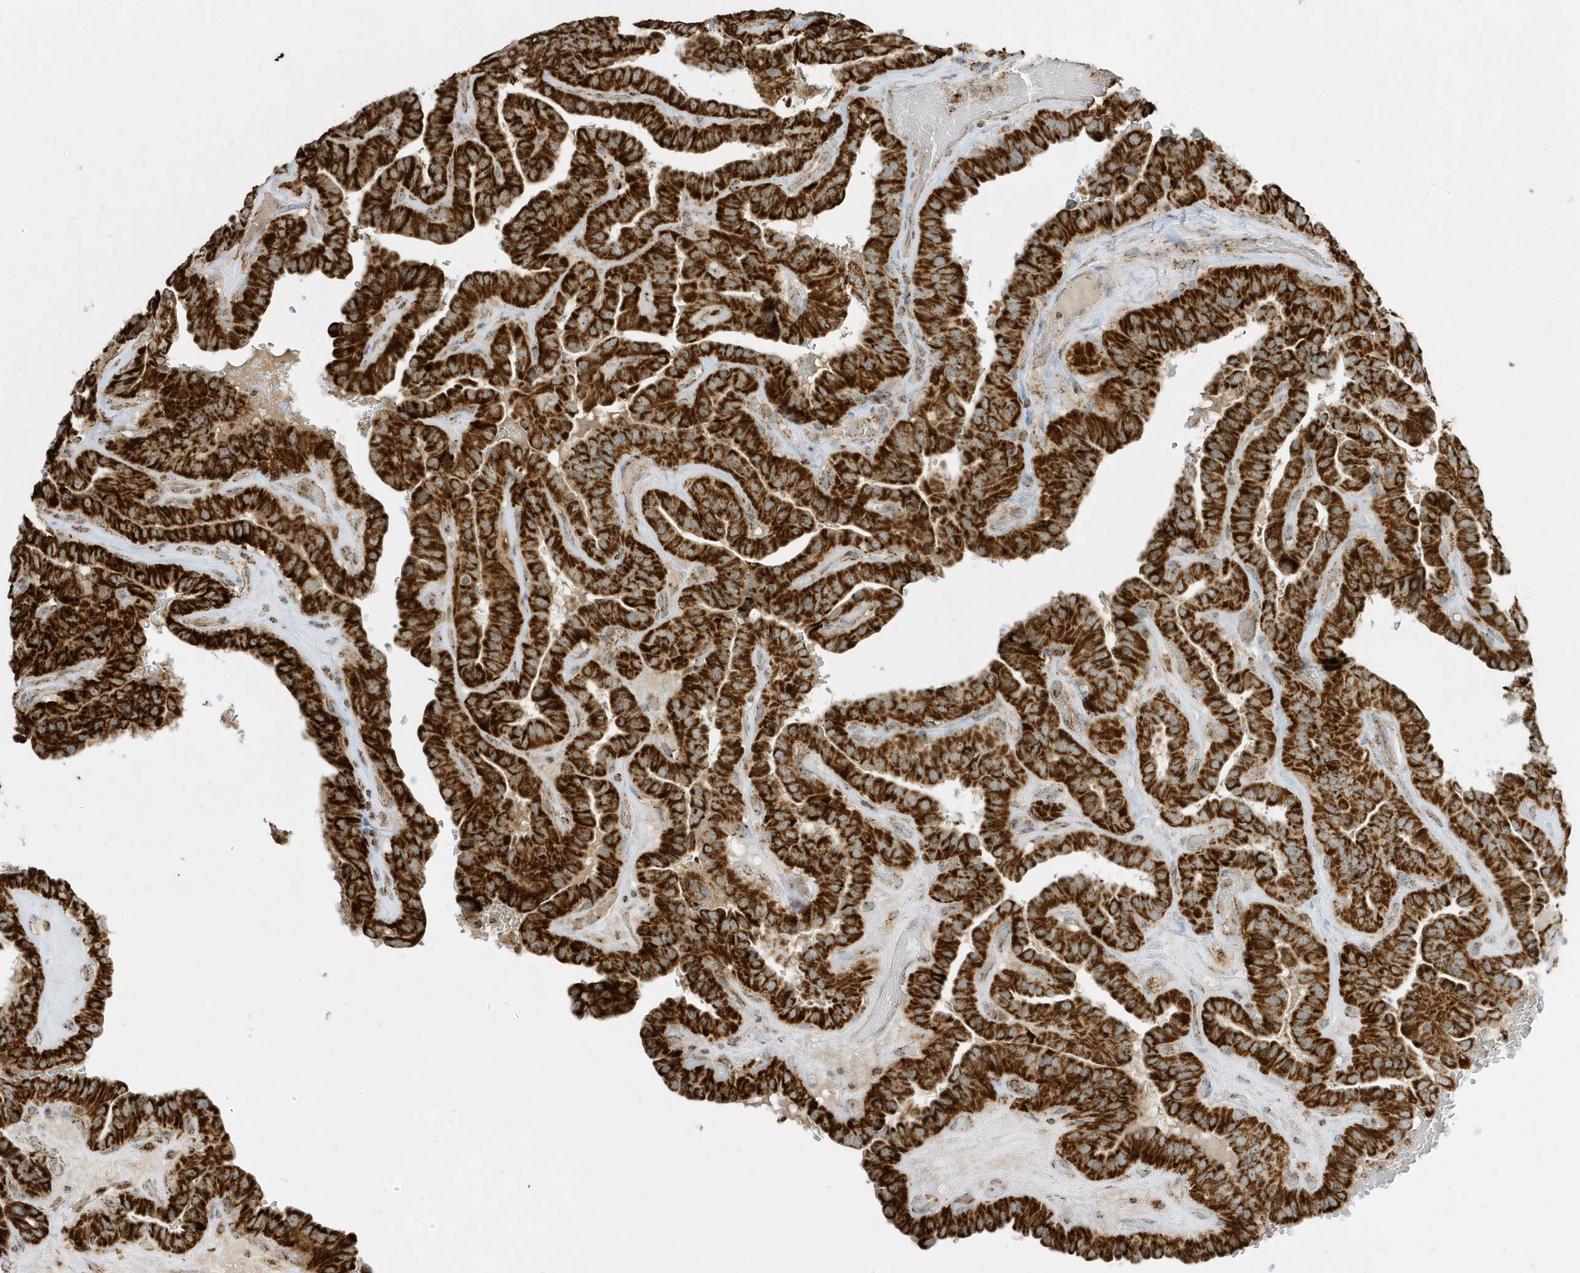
{"staining": {"intensity": "strong", "quantity": ">75%", "location": "cytoplasmic/membranous"}, "tissue": "thyroid cancer", "cell_type": "Tumor cells", "image_type": "cancer", "snomed": [{"axis": "morphology", "description": "Papillary adenocarcinoma, NOS"}, {"axis": "topography", "description": "Thyroid gland"}], "caption": "Immunohistochemical staining of thyroid papillary adenocarcinoma exhibits high levels of strong cytoplasmic/membranous expression in about >75% of tumor cells.", "gene": "ATP5ME", "patient": {"sex": "male", "age": 77}}